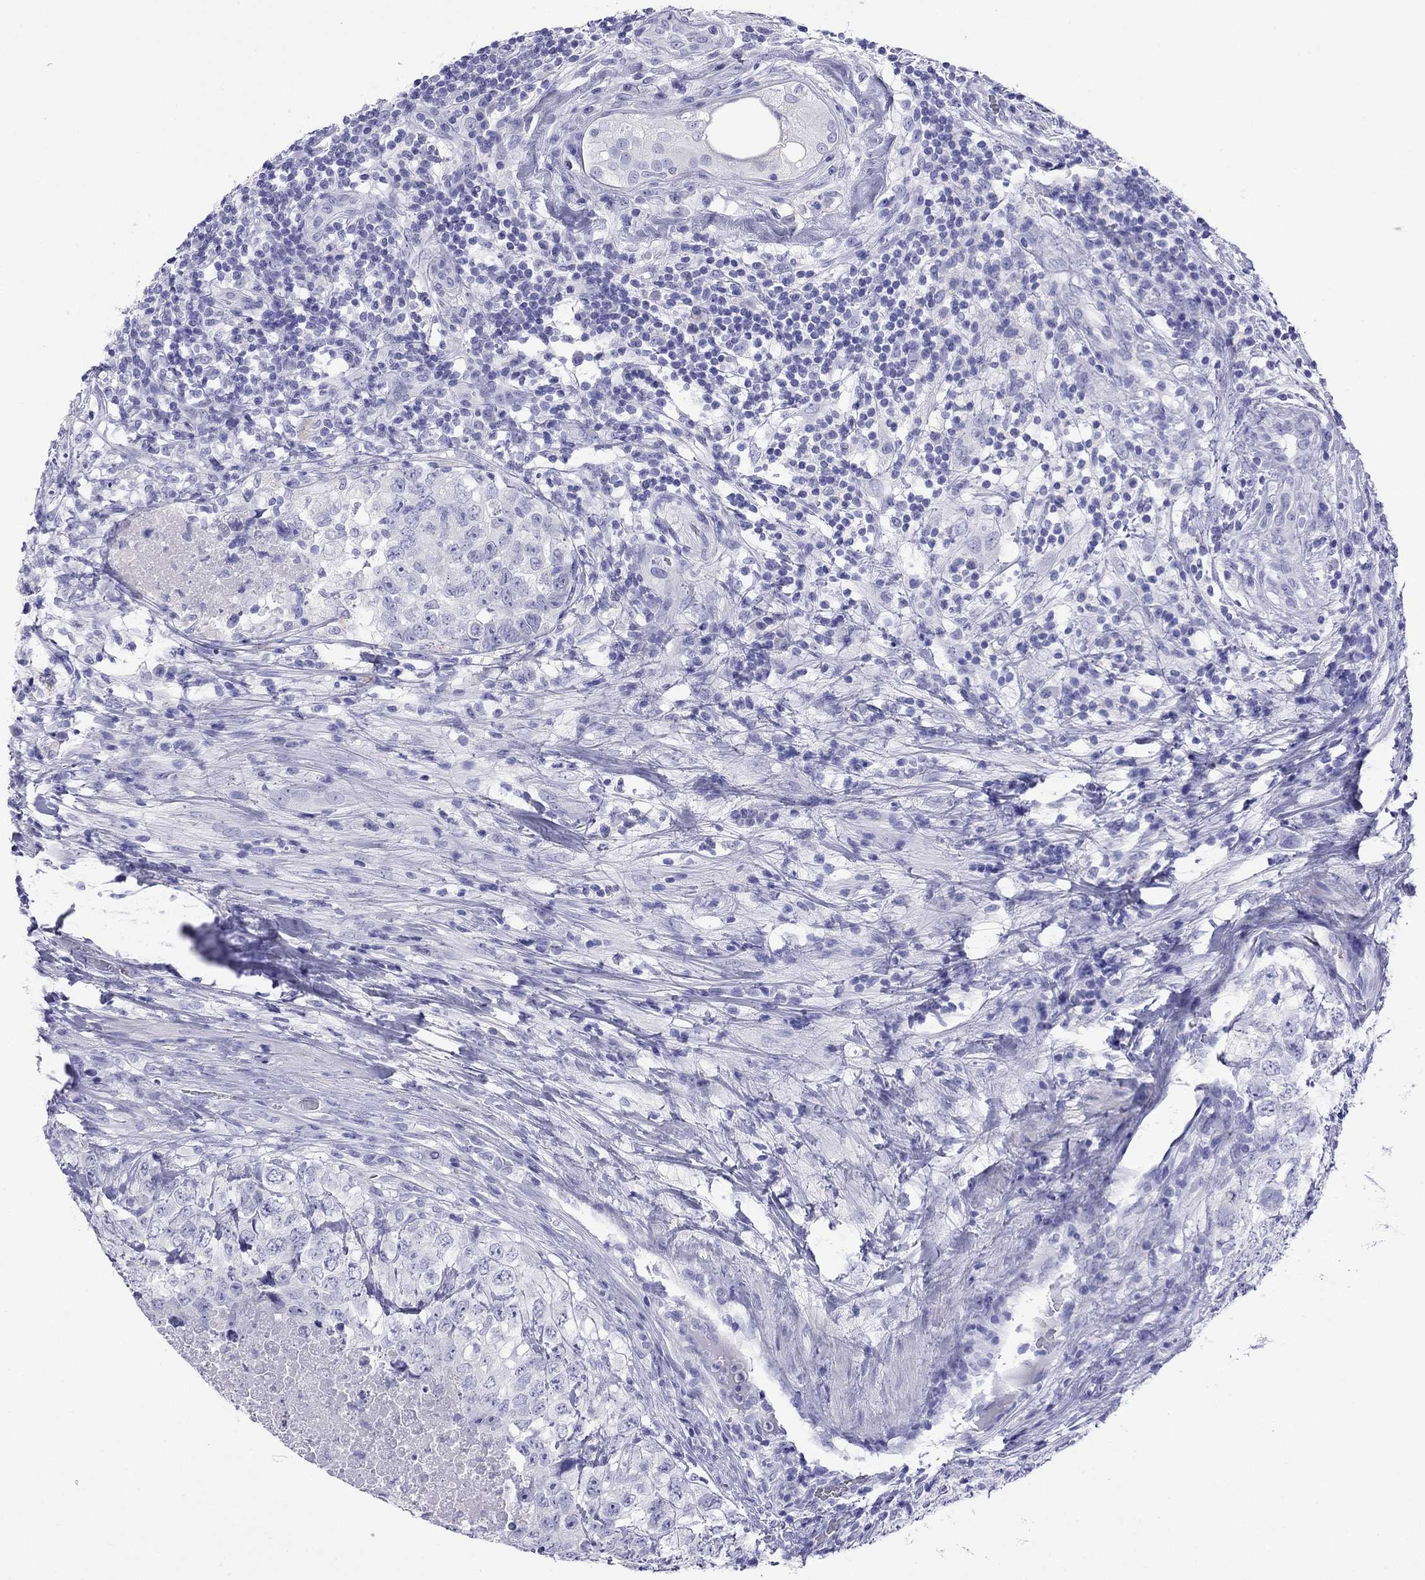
{"staining": {"intensity": "negative", "quantity": "none", "location": "none"}, "tissue": "testis cancer", "cell_type": "Tumor cells", "image_type": "cancer", "snomed": [{"axis": "morphology", "description": "Seminoma, NOS"}, {"axis": "topography", "description": "Testis"}], "caption": "Immunohistochemistry (IHC) histopathology image of testis cancer stained for a protein (brown), which exhibits no expression in tumor cells.", "gene": "FIGLA", "patient": {"sex": "male", "age": 34}}